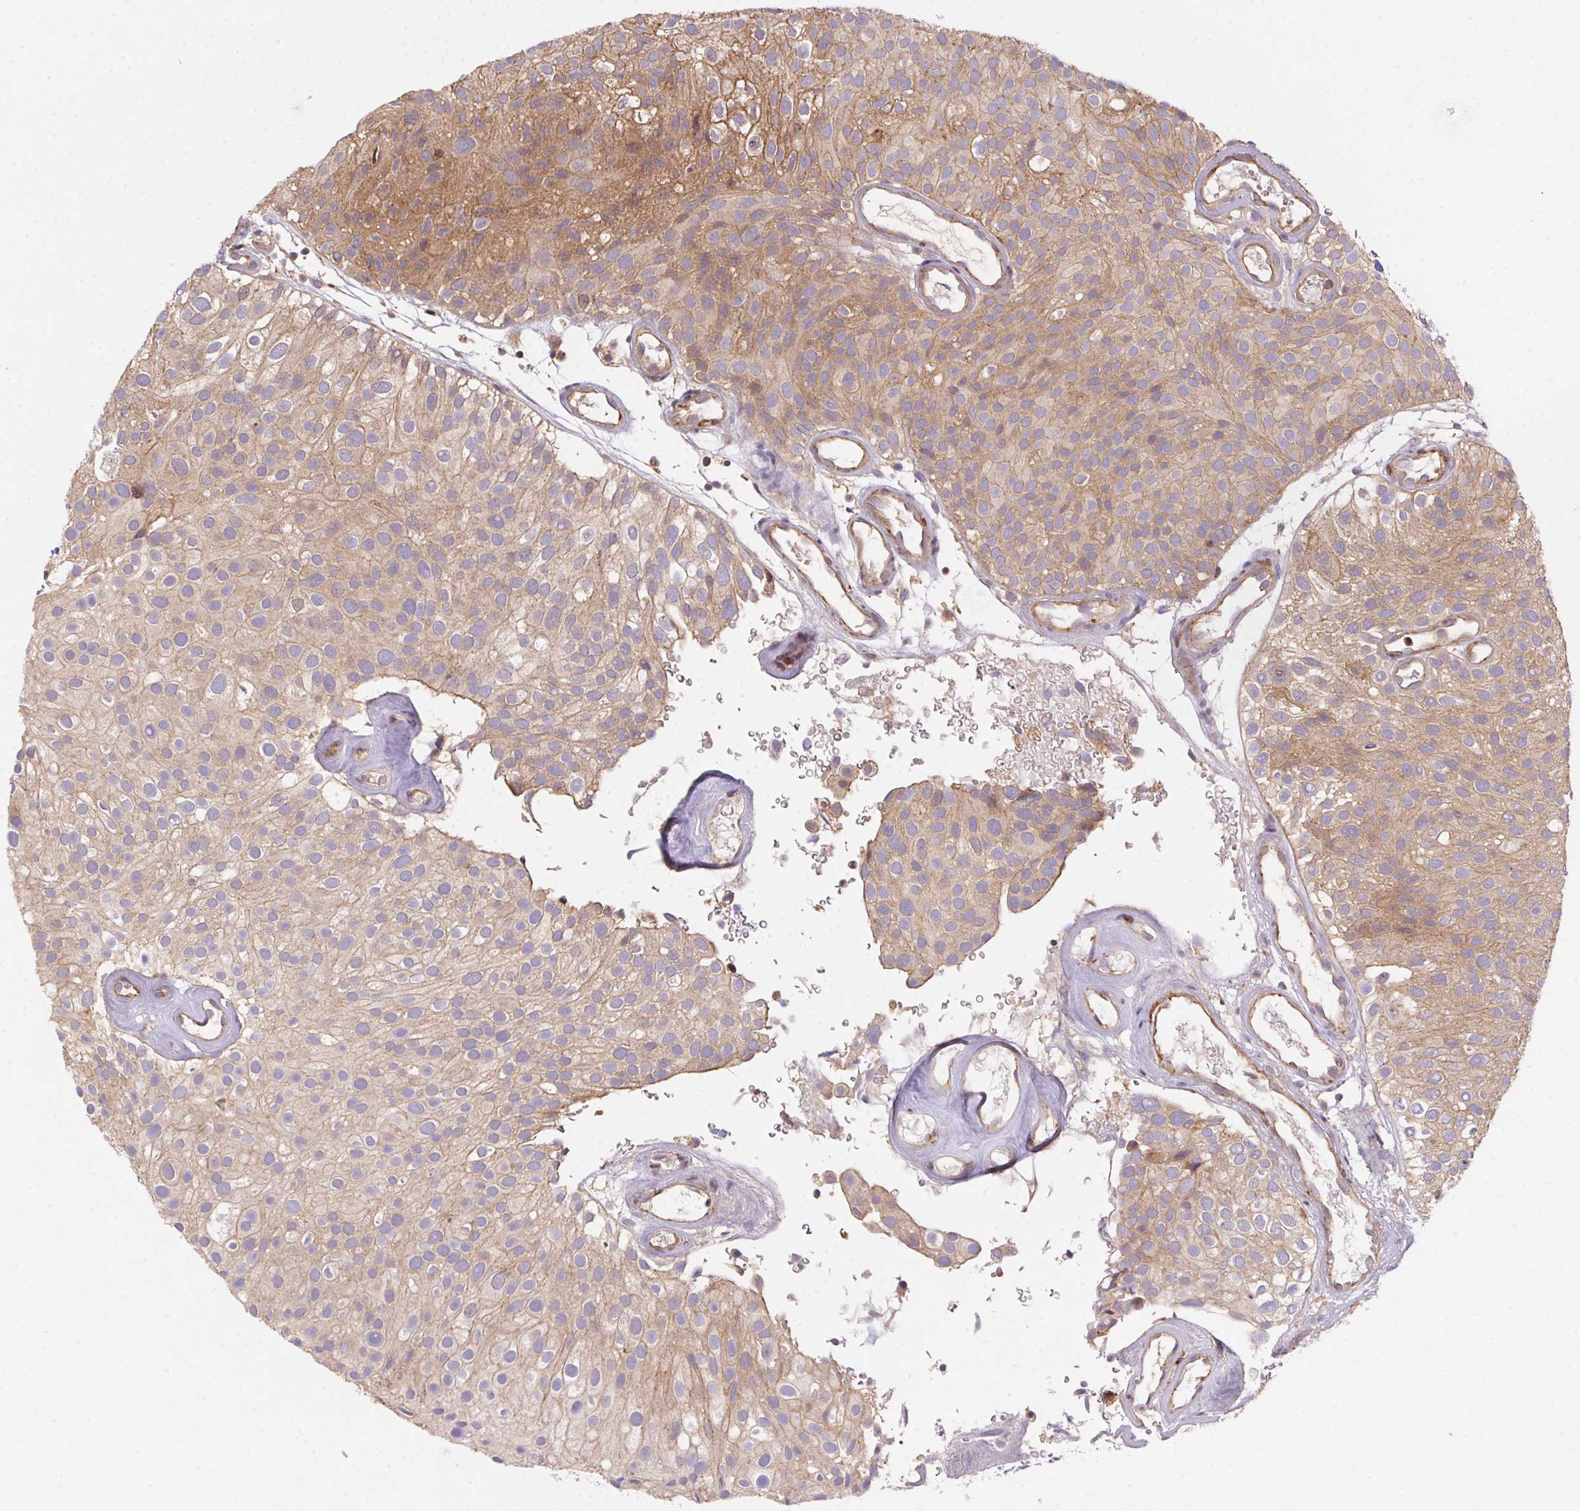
{"staining": {"intensity": "weak", "quantity": "25%-75%", "location": "cytoplasmic/membranous"}, "tissue": "urothelial cancer", "cell_type": "Tumor cells", "image_type": "cancer", "snomed": [{"axis": "morphology", "description": "Urothelial carcinoma, Low grade"}, {"axis": "topography", "description": "Urinary bladder"}], "caption": "Urothelial cancer stained for a protein (brown) demonstrates weak cytoplasmic/membranous positive expression in about 25%-75% of tumor cells.", "gene": "MEX3D", "patient": {"sex": "male", "age": 78}}